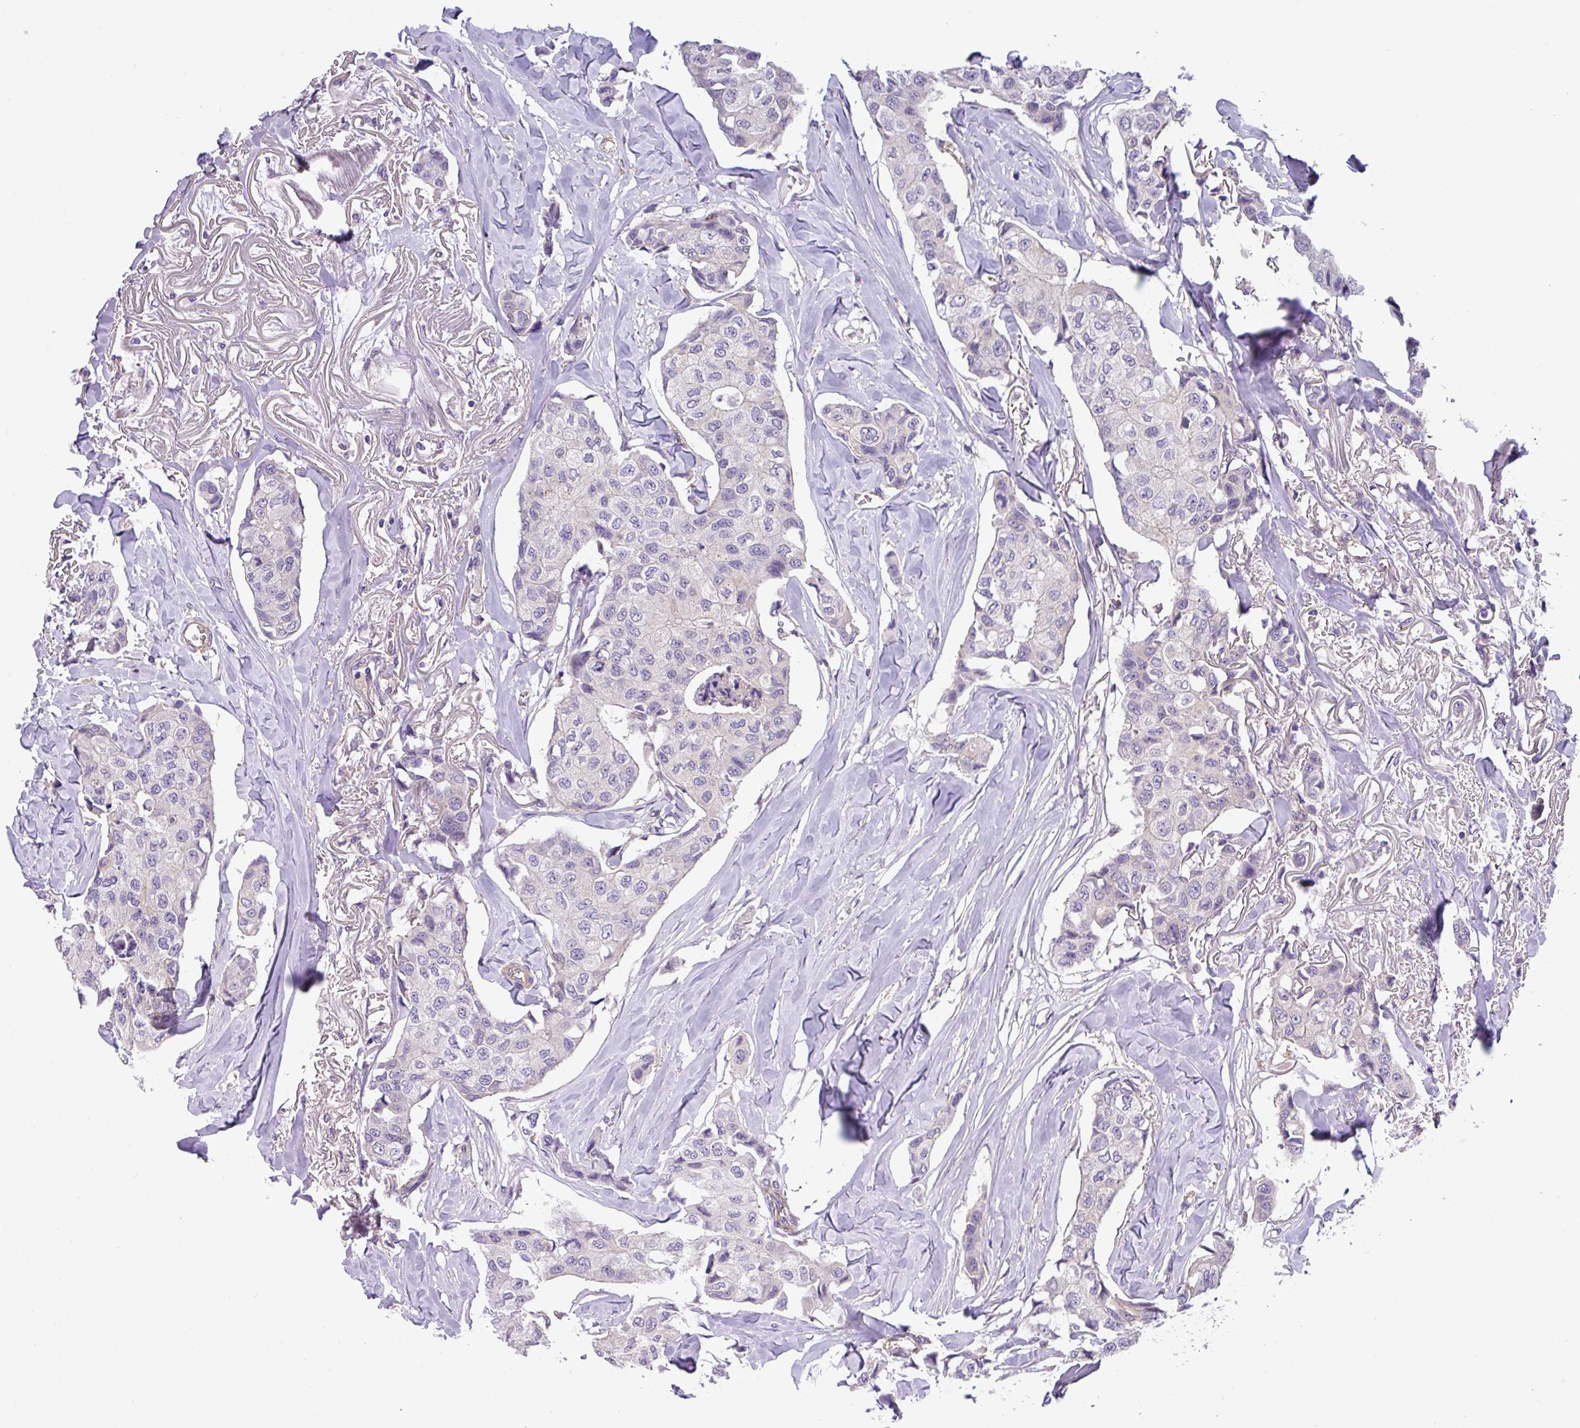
{"staining": {"intensity": "negative", "quantity": "none", "location": "none"}, "tissue": "breast cancer", "cell_type": "Tumor cells", "image_type": "cancer", "snomed": [{"axis": "morphology", "description": "Duct carcinoma"}, {"axis": "topography", "description": "Breast"}], "caption": "An IHC histopathology image of invasive ductal carcinoma (breast) is shown. There is no staining in tumor cells of invasive ductal carcinoma (breast). The staining was performed using DAB to visualize the protein expression in brown, while the nuclei were stained in blue with hematoxylin (Magnification: 20x).", "gene": "SLC23A2", "patient": {"sex": "female", "age": 80}}